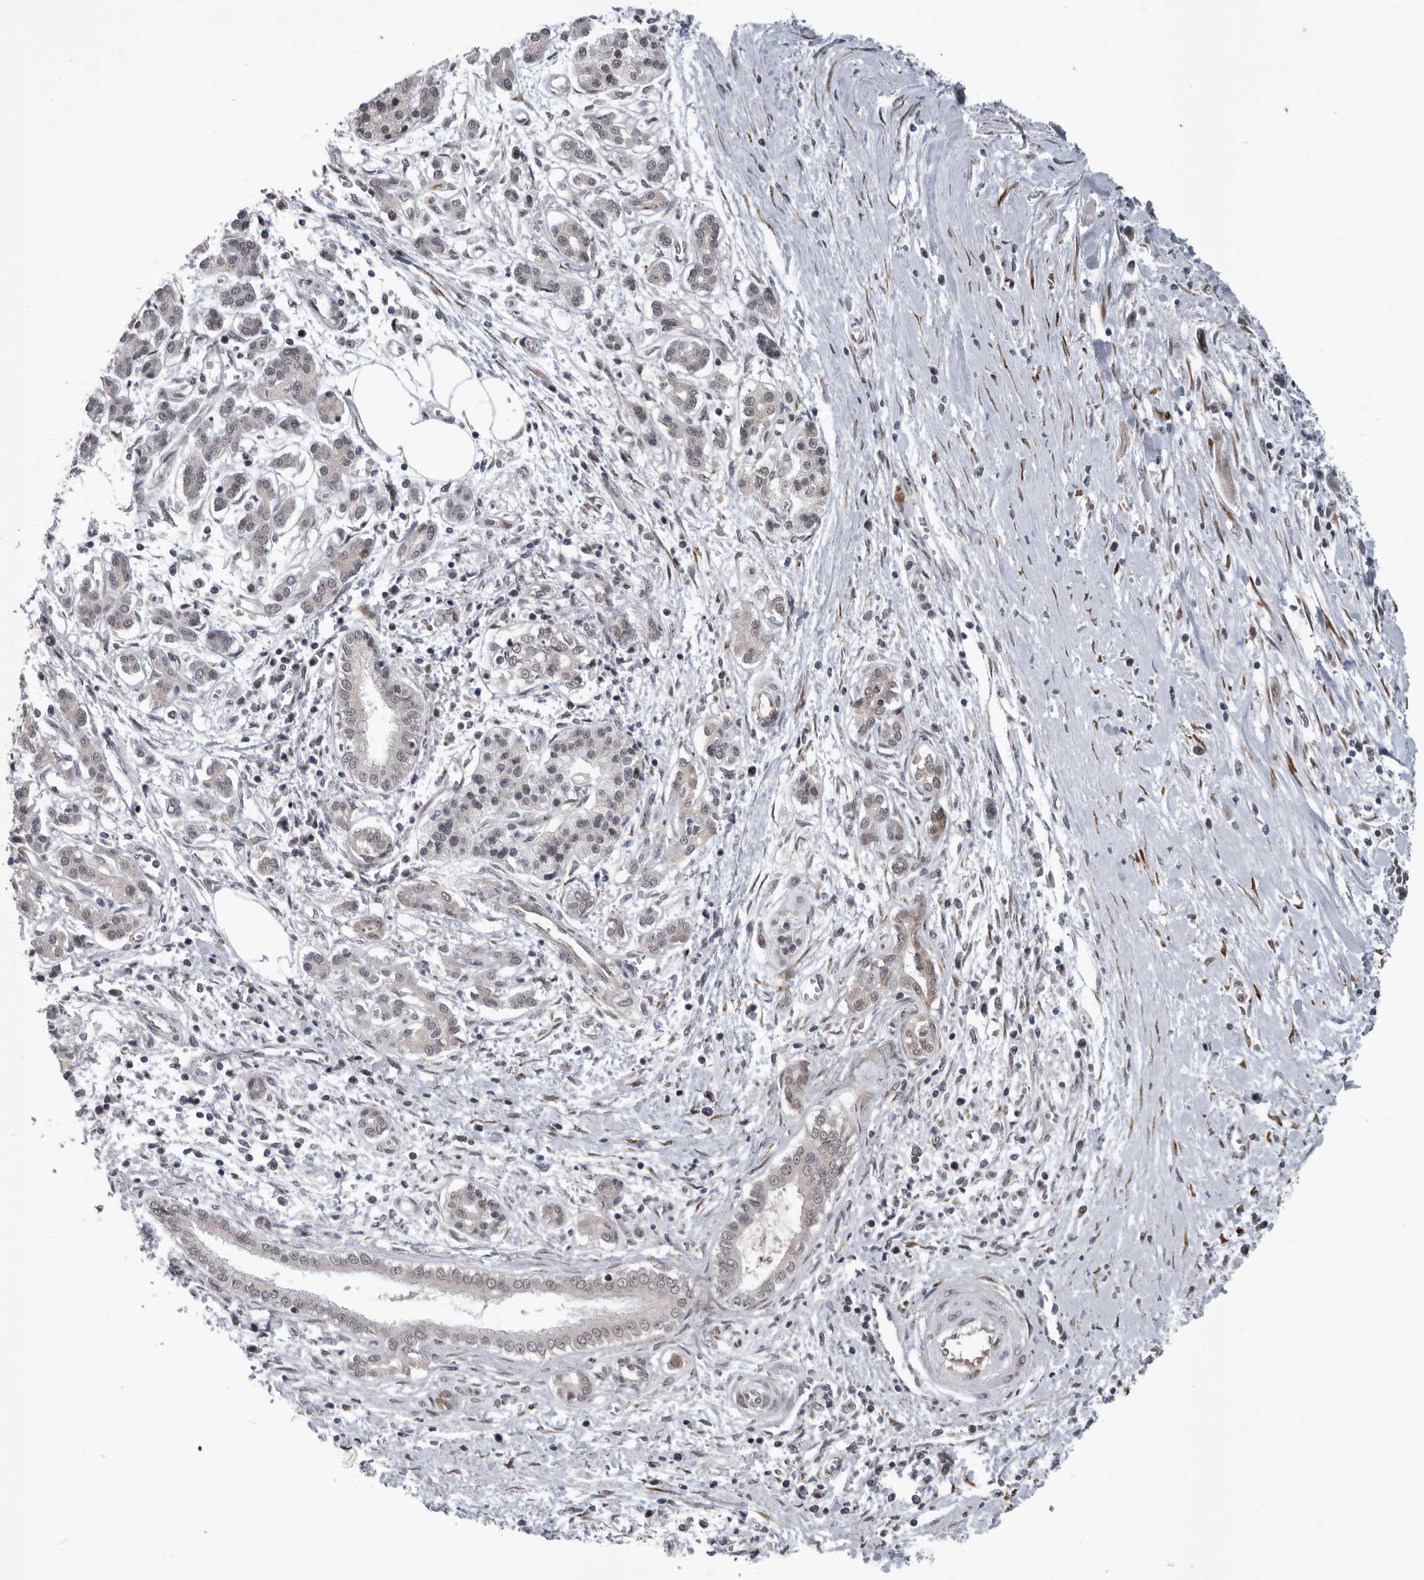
{"staining": {"intensity": "negative", "quantity": "none", "location": "none"}, "tissue": "pancreatic cancer", "cell_type": "Tumor cells", "image_type": "cancer", "snomed": [{"axis": "morphology", "description": "Adenocarcinoma, NOS"}, {"axis": "topography", "description": "Pancreas"}], "caption": "DAB (3,3'-diaminobenzidine) immunohistochemical staining of human pancreatic cancer (adenocarcinoma) demonstrates no significant positivity in tumor cells.", "gene": "RALGPS2", "patient": {"sex": "male", "age": 58}}